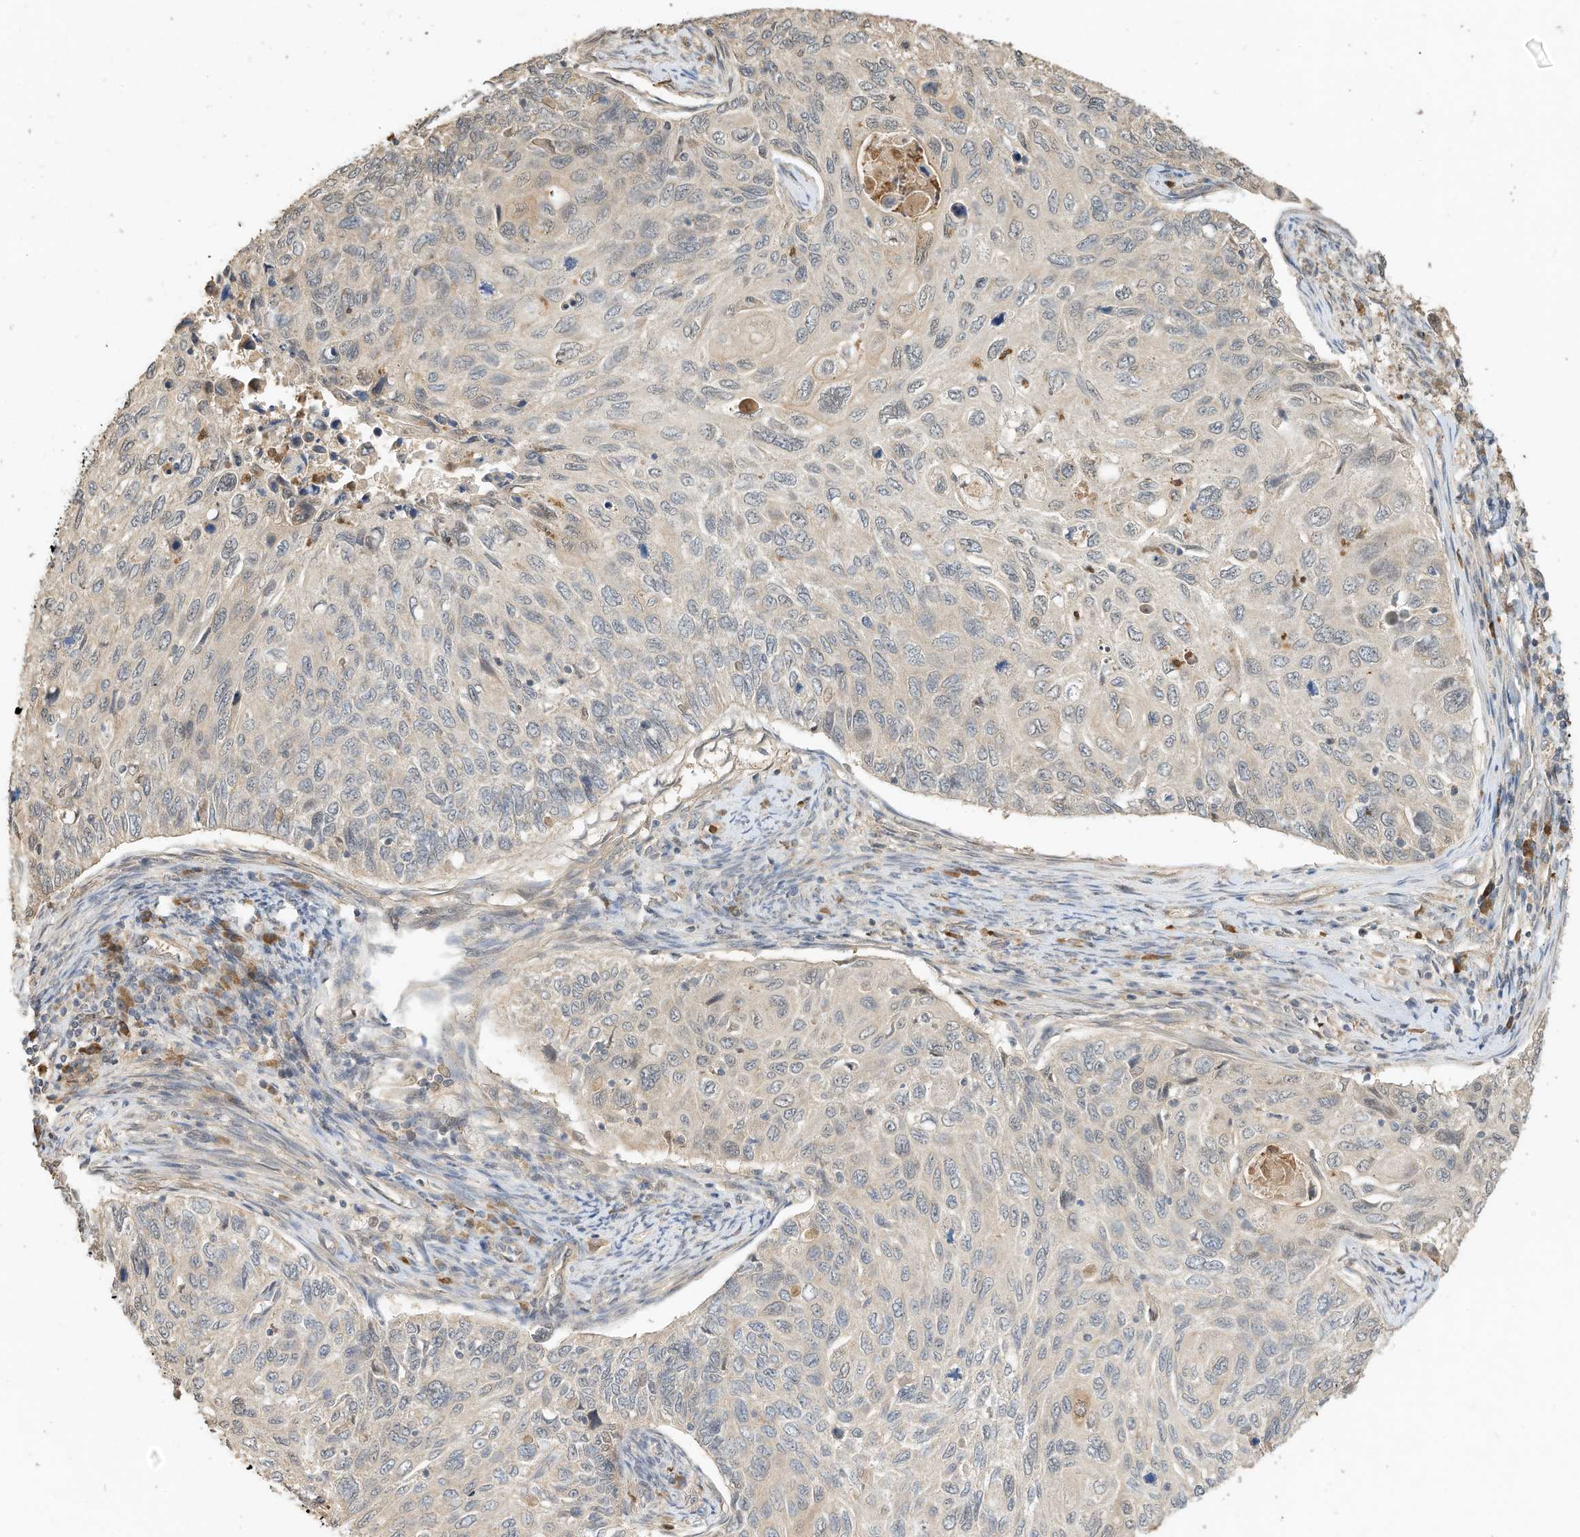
{"staining": {"intensity": "negative", "quantity": "none", "location": "none"}, "tissue": "cervical cancer", "cell_type": "Tumor cells", "image_type": "cancer", "snomed": [{"axis": "morphology", "description": "Squamous cell carcinoma, NOS"}, {"axis": "topography", "description": "Cervix"}], "caption": "A histopathology image of cervical cancer stained for a protein reveals no brown staining in tumor cells. Brightfield microscopy of IHC stained with DAB (3,3'-diaminobenzidine) (brown) and hematoxylin (blue), captured at high magnification.", "gene": "OFD1", "patient": {"sex": "female", "age": 70}}